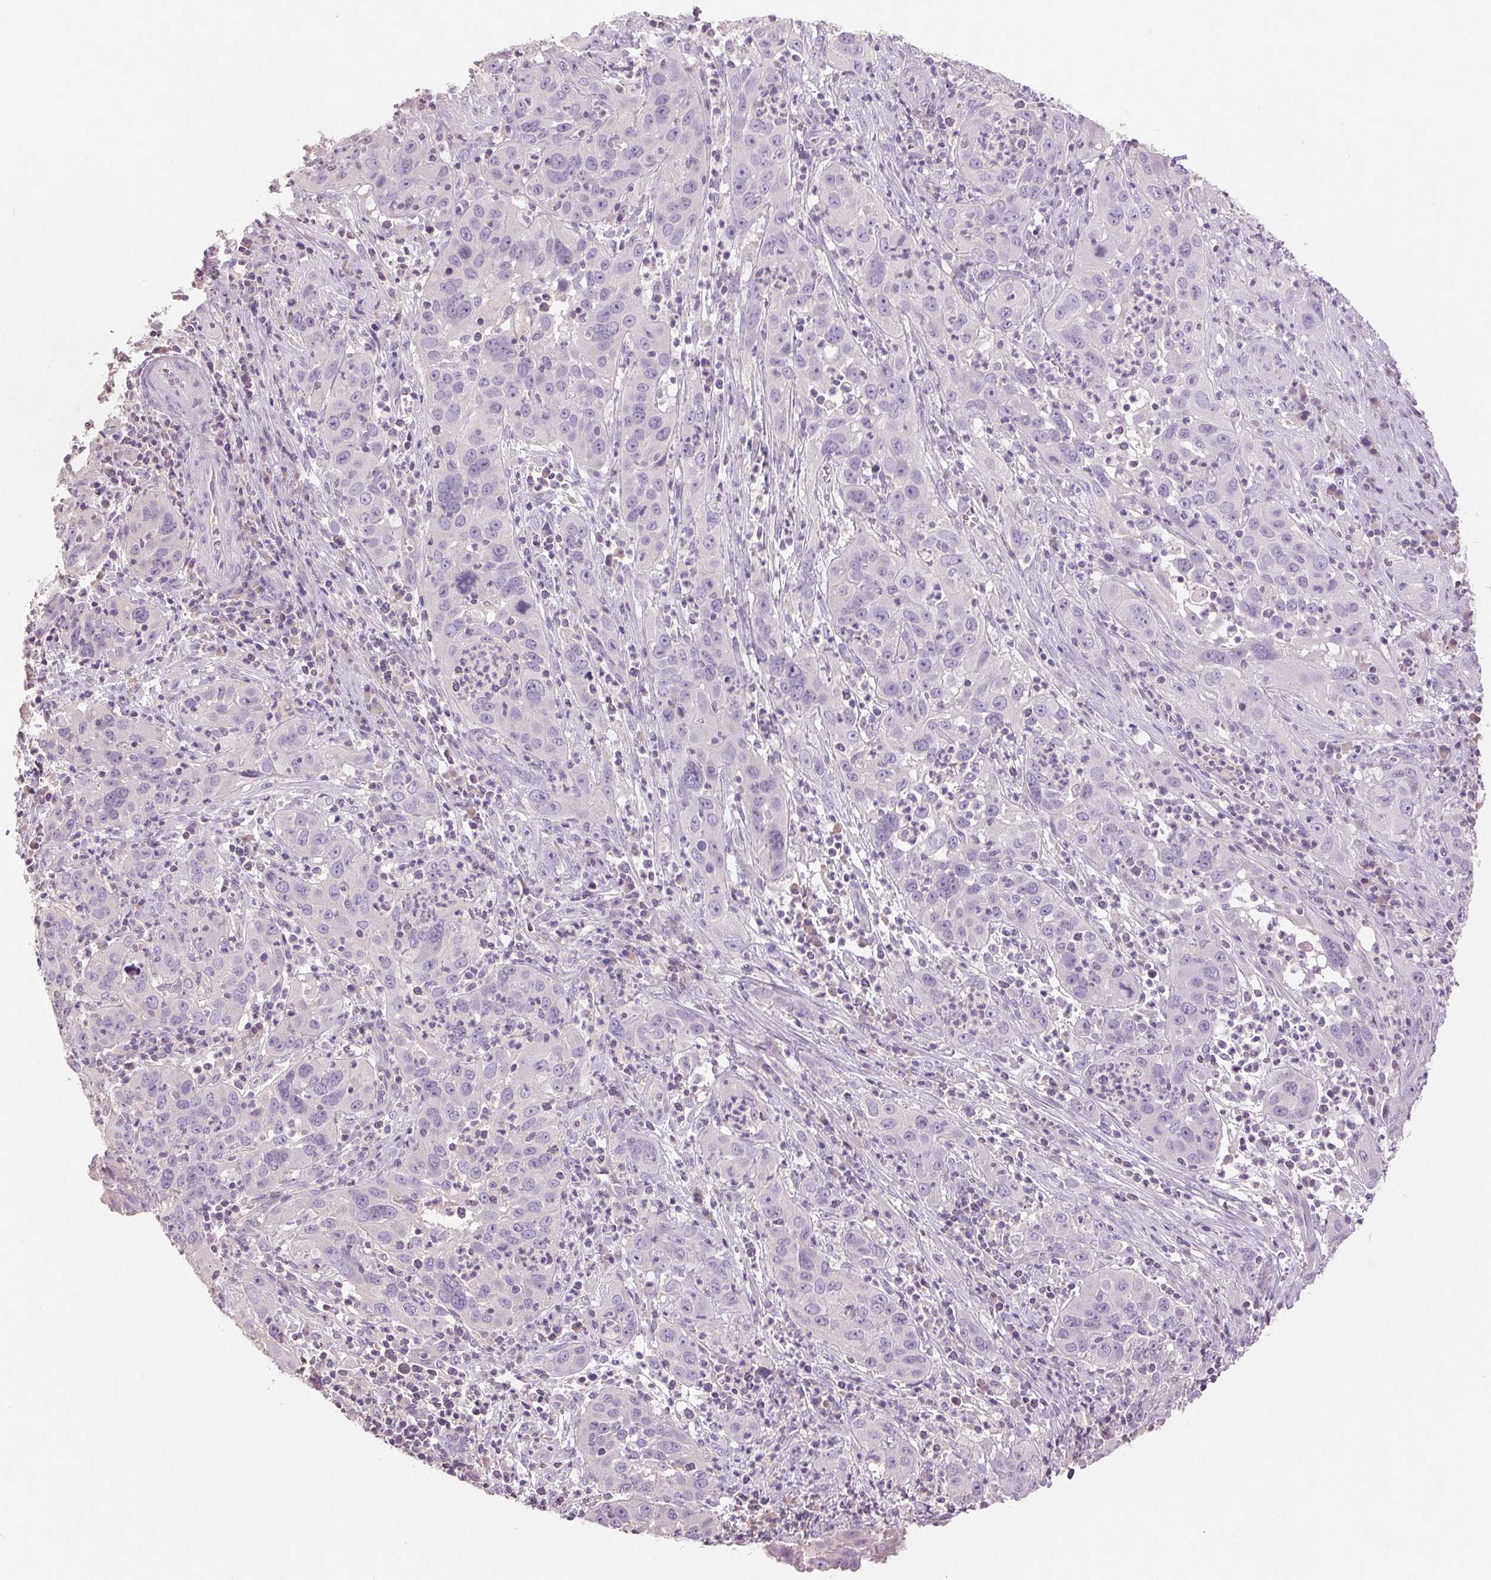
{"staining": {"intensity": "negative", "quantity": "none", "location": "none"}, "tissue": "cervical cancer", "cell_type": "Tumor cells", "image_type": "cancer", "snomed": [{"axis": "morphology", "description": "Squamous cell carcinoma, NOS"}, {"axis": "topography", "description": "Cervix"}], "caption": "Tumor cells are negative for protein expression in human cervical cancer (squamous cell carcinoma). Nuclei are stained in blue.", "gene": "FXYD4", "patient": {"sex": "female", "age": 32}}